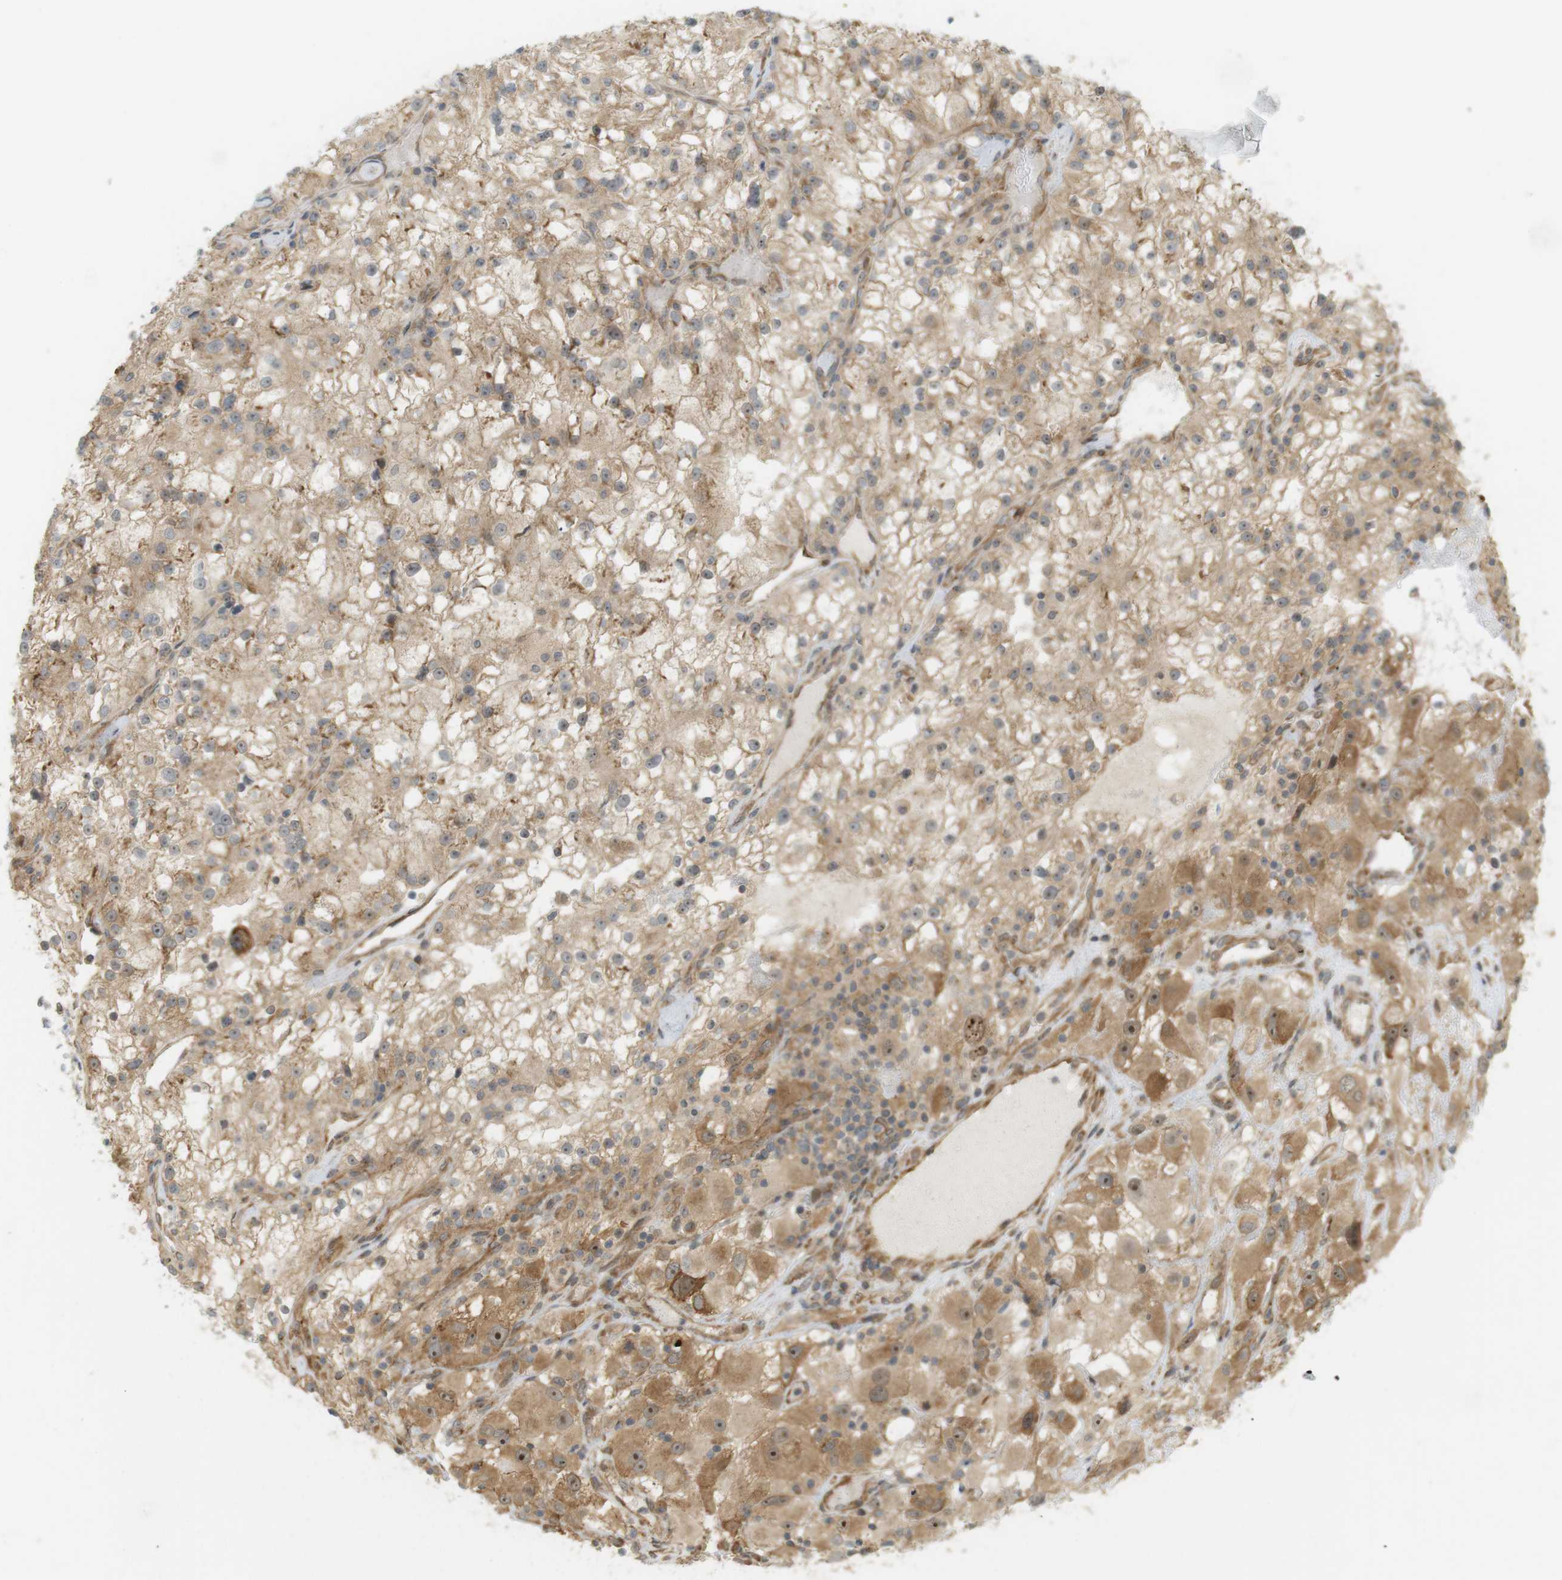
{"staining": {"intensity": "moderate", "quantity": ">75%", "location": "cytoplasmic/membranous,nuclear"}, "tissue": "renal cancer", "cell_type": "Tumor cells", "image_type": "cancer", "snomed": [{"axis": "morphology", "description": "Adenocarcinoma, NOS"}, {"axis": "topography", "description": "Kidney"}], "caption": "Immunohistochemical staining of renal cancer demonstrates medium levels of moderate cytoplasmic/membranous and nuclear positivity in approximately >75% of tumor cells. (DAB (3,3'-diaminobenzidine) IHC with brightfield microscopy, high magnification).", "gene": "PA2G4", "patient": {"sex": "female", "age": 52}}